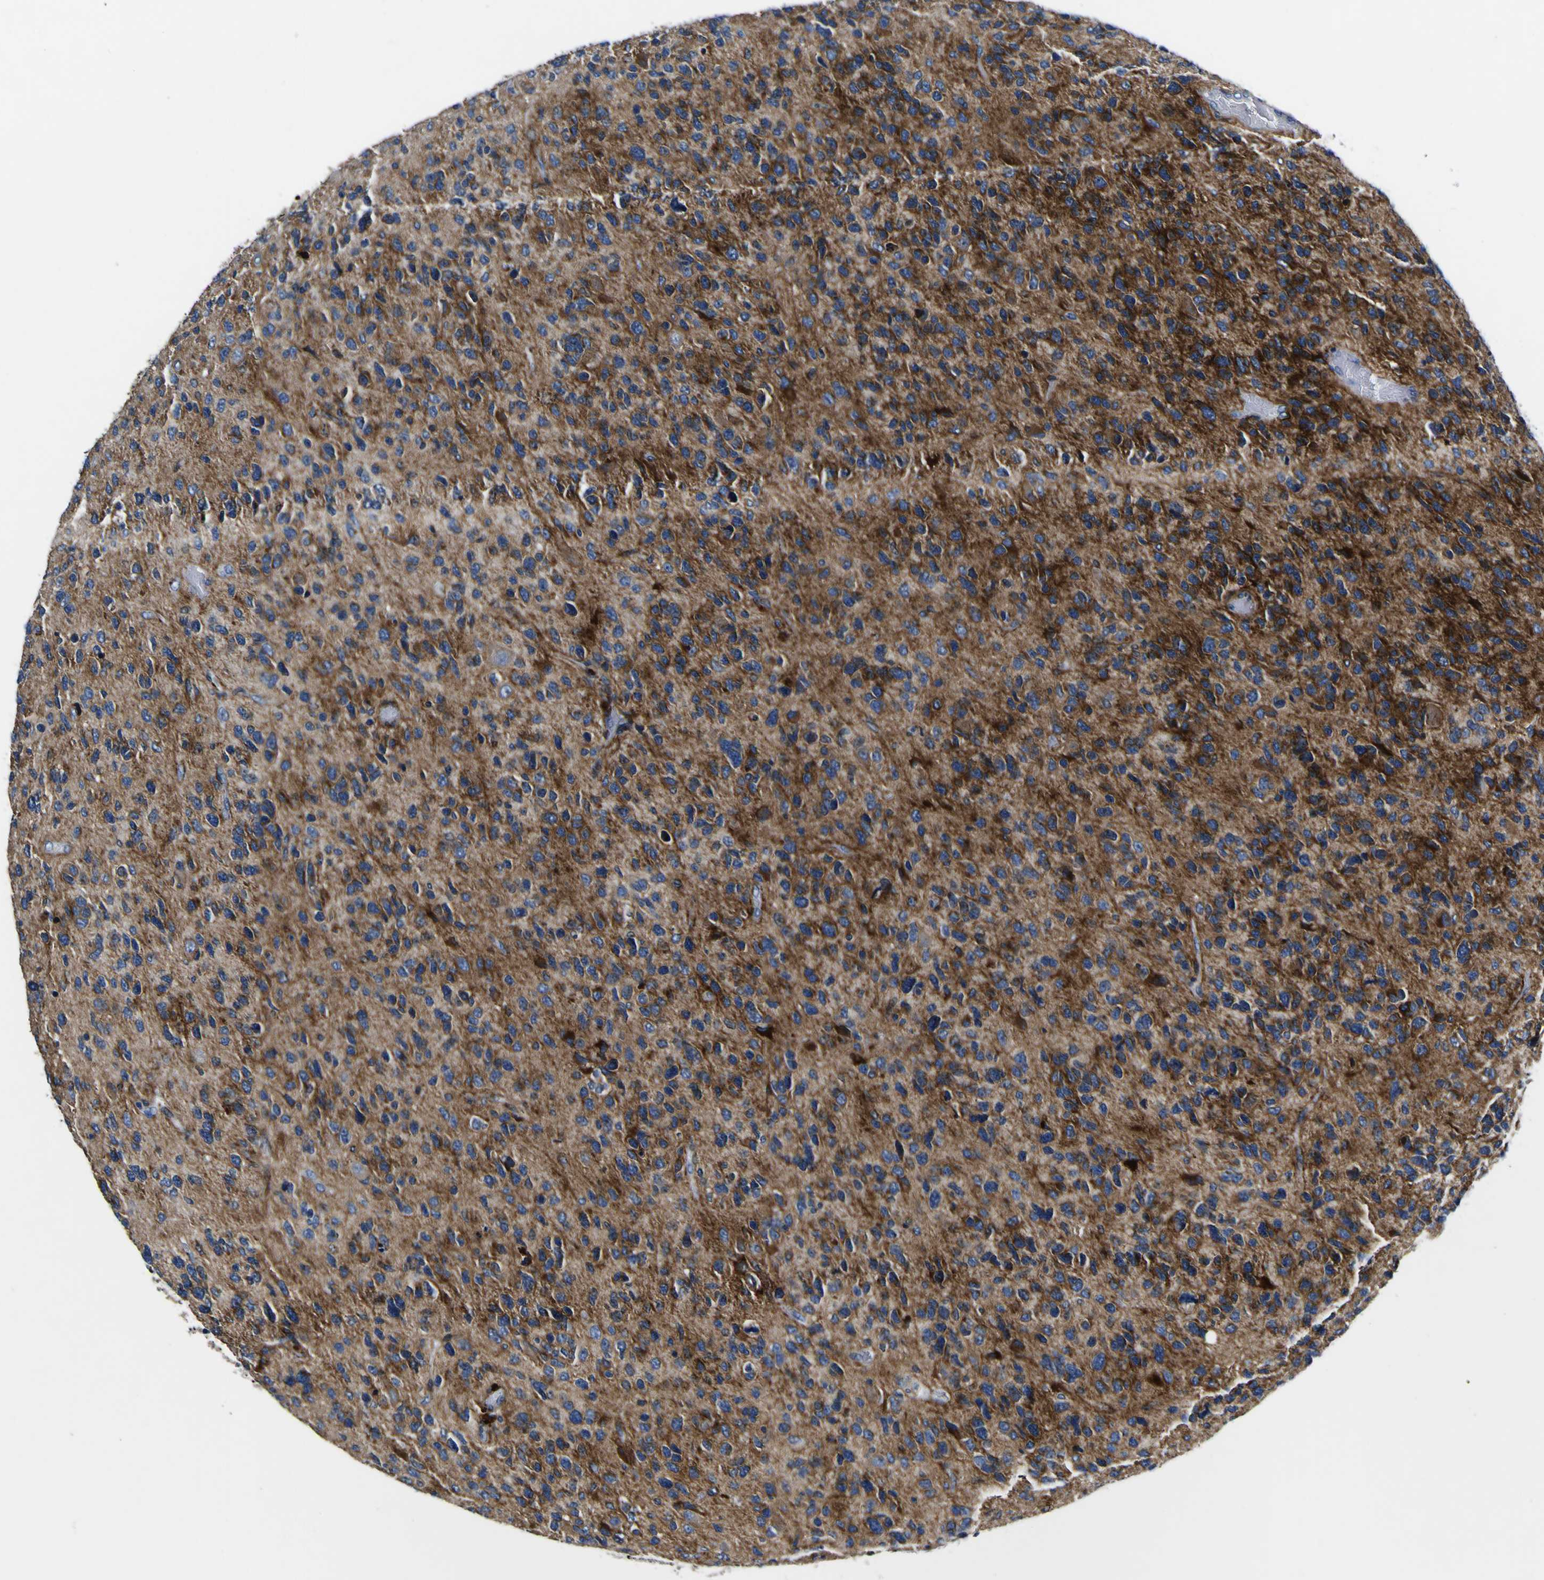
{"staining": {"intensity": "moderate", "quantity": ">75%", "location": "cytoplasmic/membranous"}, "tissue": "glioma", "cell_type": "Tumor cells", "image_type": "cancer", "snomed": [{"axis": "morphology", "description": "Glioma, malignant, High grade"}, {"axis": "topography", "description": "Brain"}], "caption": "A micrograph of human high-grade glioma (malignant) stained for a protein demonstrates moderate cytoplasmic/membranous brown staining in tumor cells.", "gene": "AGAP3", "patient": {"sex": "female", "age": 58}}